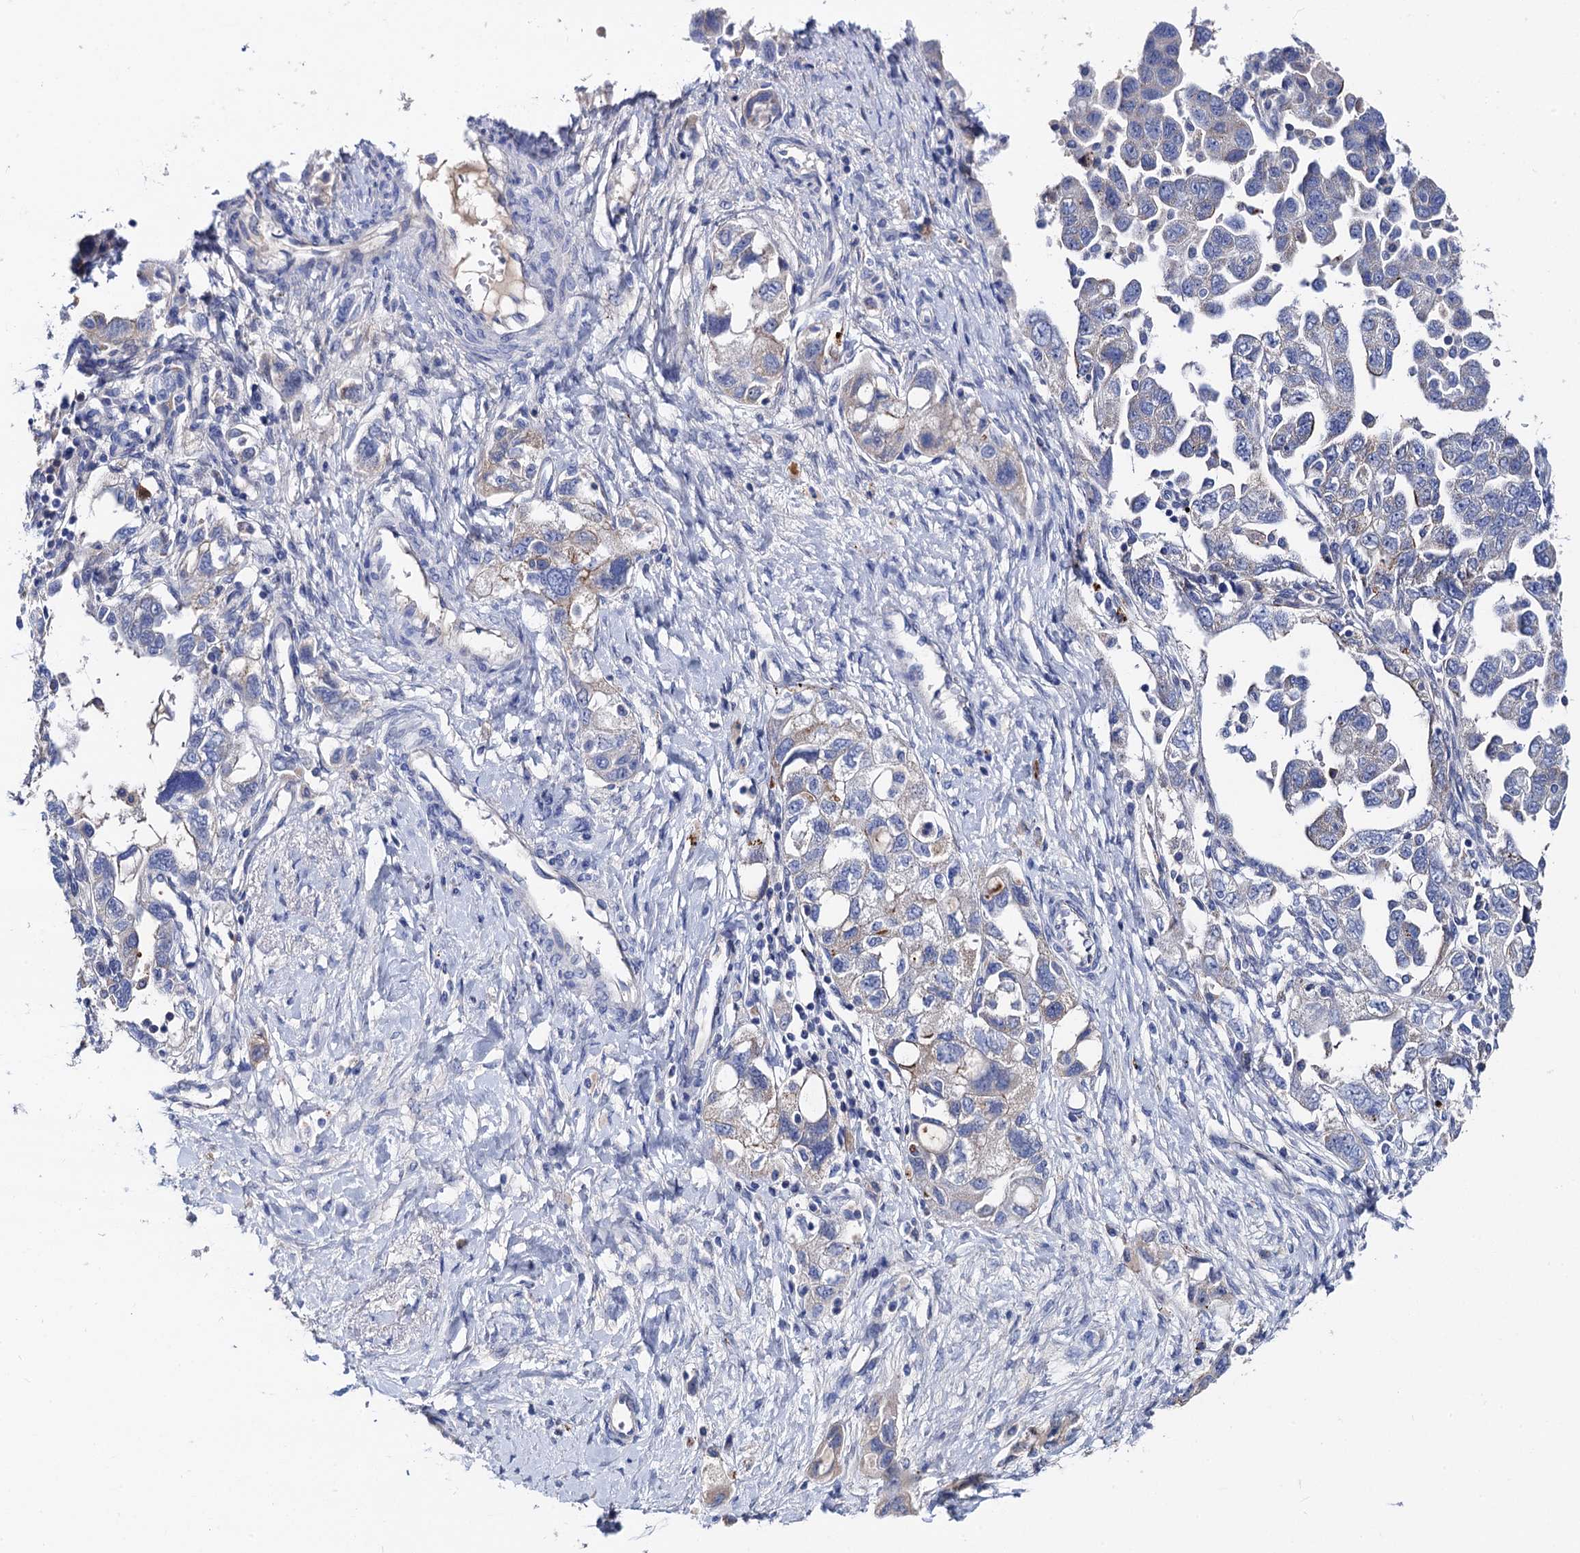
{"staining": {"intensity": "weak", "quantity": "<25%", "location": "cytoplasmic/membranous"}, "tissue": "ovarian cancer", "cell_type": "Tumor cells", "image_type": "cancer", "snomed": [{"axis": "morphology", "description": "Carcinoma, NOS"}, {"axis": "morphology", "description": "Cystadenocarcinoma, serous, NOS"}, {"axis": "topography", "description": "Ovary"}], "caption": "Immunohistochemistry (IHC) of human ovarian cancer reveals no expression in tumor cells. (Brightfield microscopy of DAB (3,3'-diaminobenzidine) immunohistochemistry at high magnification).", "gene": "FREM3", "patient": {"sex": "female", "age": 69}}